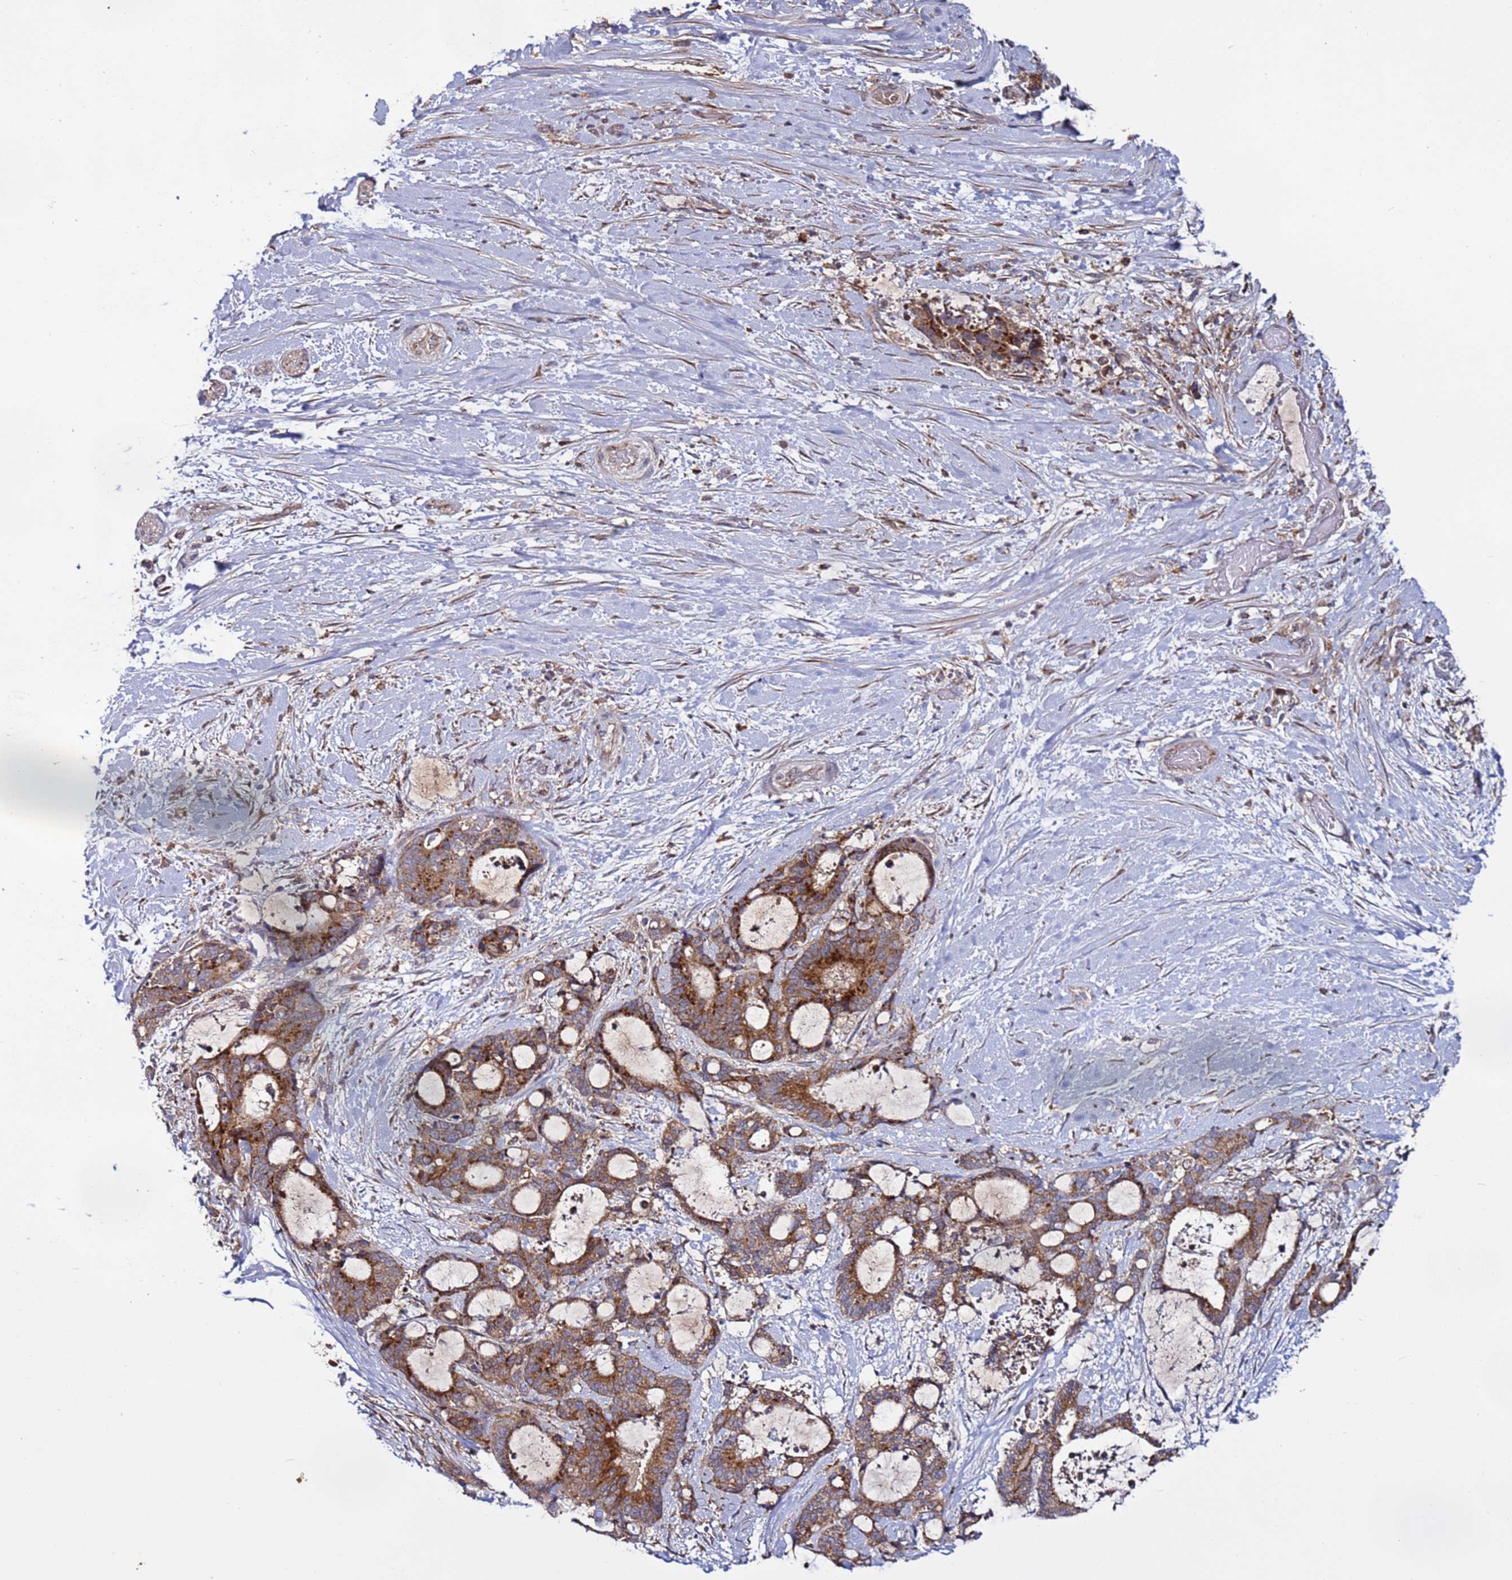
{"staining": {"intensity": "moderate", "quantity": ">75%", "location": "cytoplasmic/membranous"}, "tissue": "liver cancer", "cell_type": "Tumor cells", "image_type": "cancer", "snomed": [{"axis": "morphology", "description": "Normal tissue, NOS"}, {"axis": "morphology", "description": "Cholangiocarcinoma"}, {"axis": "topography", "description": "Liver"}, {"axis": "topography", "description": "Peripheral nerve tissue"}], "caption": "There is medium levels of moderate cytoplasmic/membranous positivity in tumor cells of liver cholangiocarcinoma, as demonstrated by immunohistochemical staining (brown color).", "gene": "TMEM176B", "patient": {"sex": "female", "age": 73}}